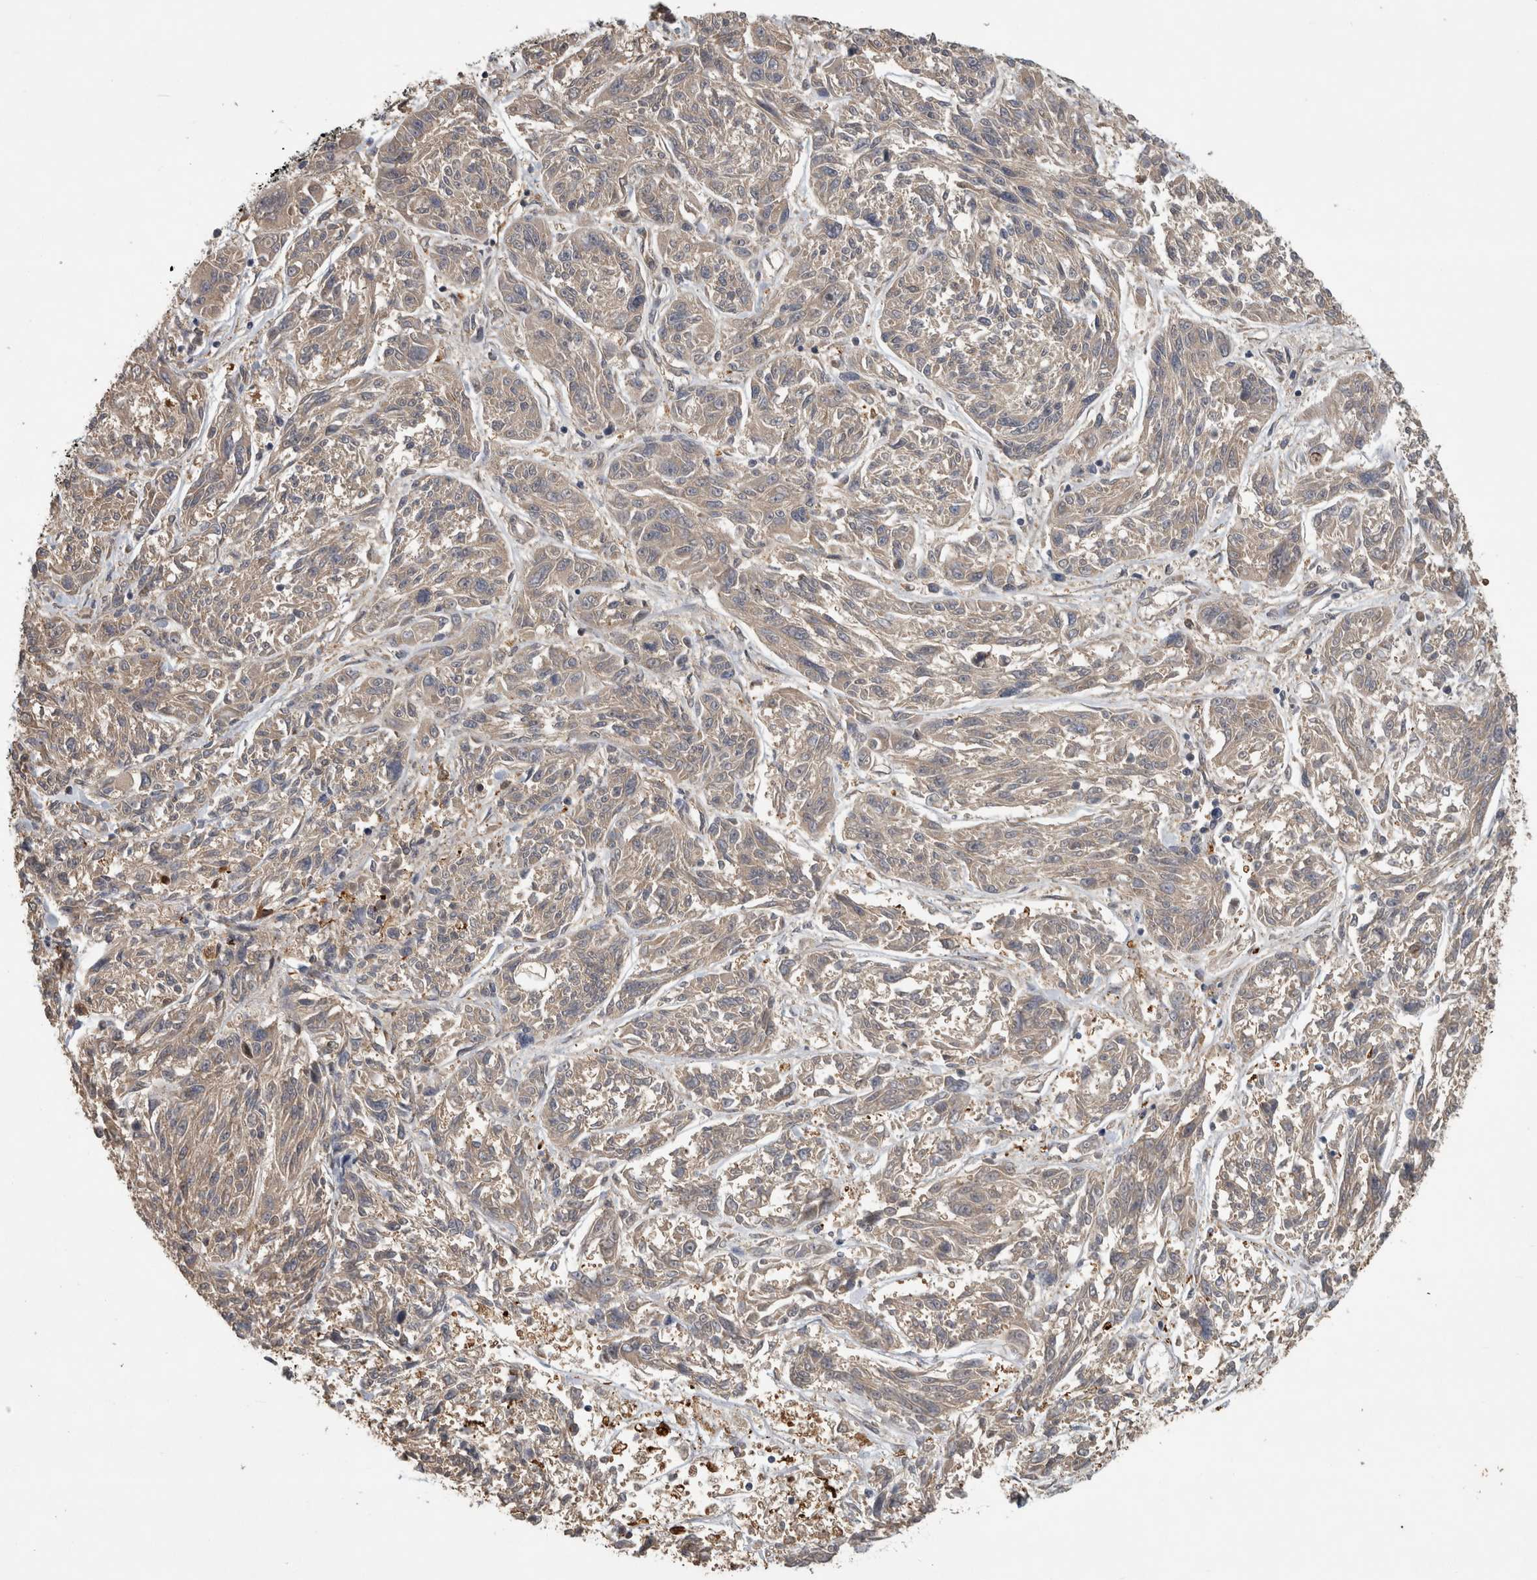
{"staining": {"intensity": "weak", "quantity": "25%-75%", "location": "cytoplasmic/membranous"}, "tissue": "melanoma", "cell_type": "Tumor cells", "image_type": "cancer", "snomed": [{"axis": "morphology", "description": "Malignant melanoma, NOS"}, {"axis": "topography", "description": "Skin"}], "caption": "A micrograph of melanoma stained for a protein demonstrates weak cytoplasmic/membranous brown staining in tumor cells.", "gene": "ATXN2", "patient": {"sex": "male", "age": 53}}